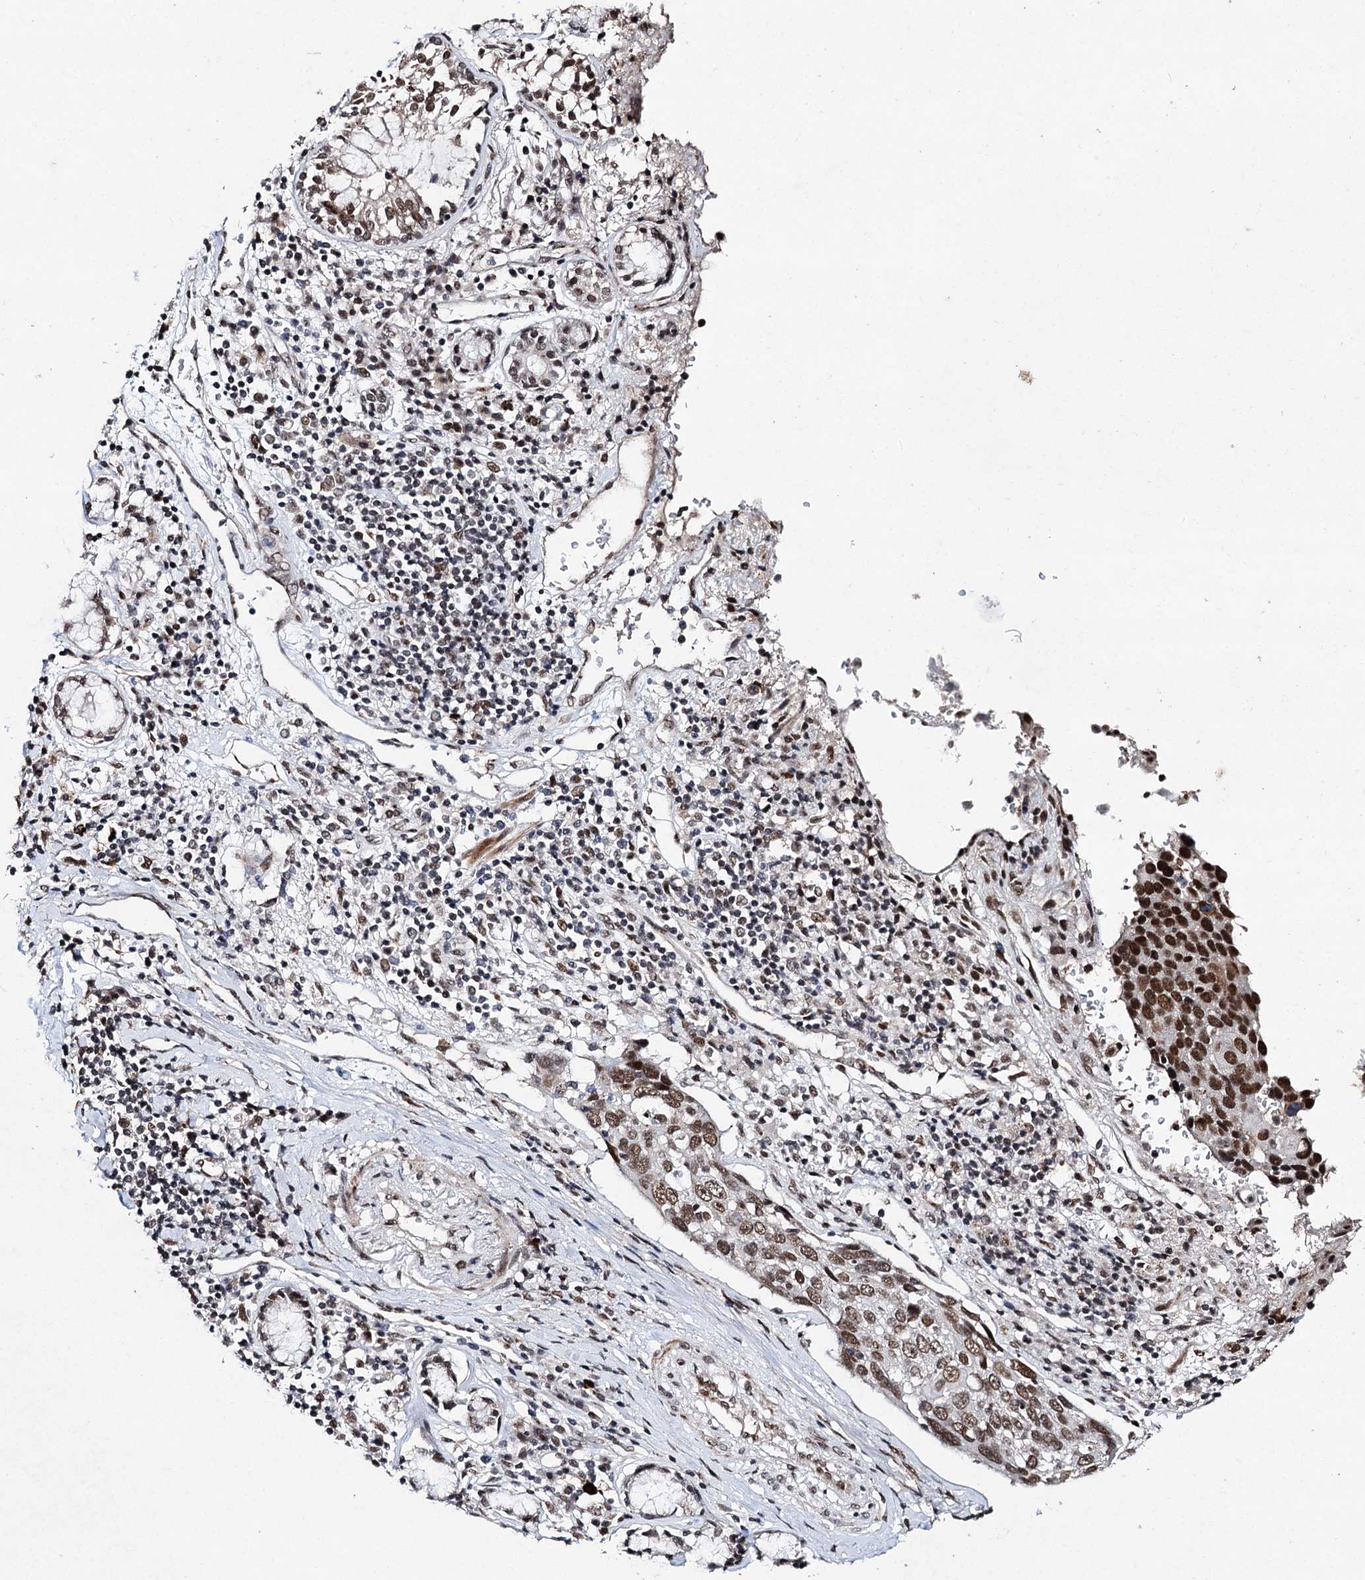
{"staining": {"intensity": "moderate", "quantity": ">75%", "location": "nuclear"}, "tissue": "lung cancer", "cell_type": "Tumor cells", "image_type": "cancer", "snomed": [{"axis": "morphology", "description": "Squamous cell carcinoma, NOS"}, {"axis": "topography", "description": "Lung"}], "caption": "DAB (3,3'-diaminobenzidine) immunohistochemical staining of squamous cell carcinoma (lung) reveals moderate nuclear protein staining in about >75% of tumor cells.", "gene": "MATR3", "patient": {"sex": "male", "age": 66}}